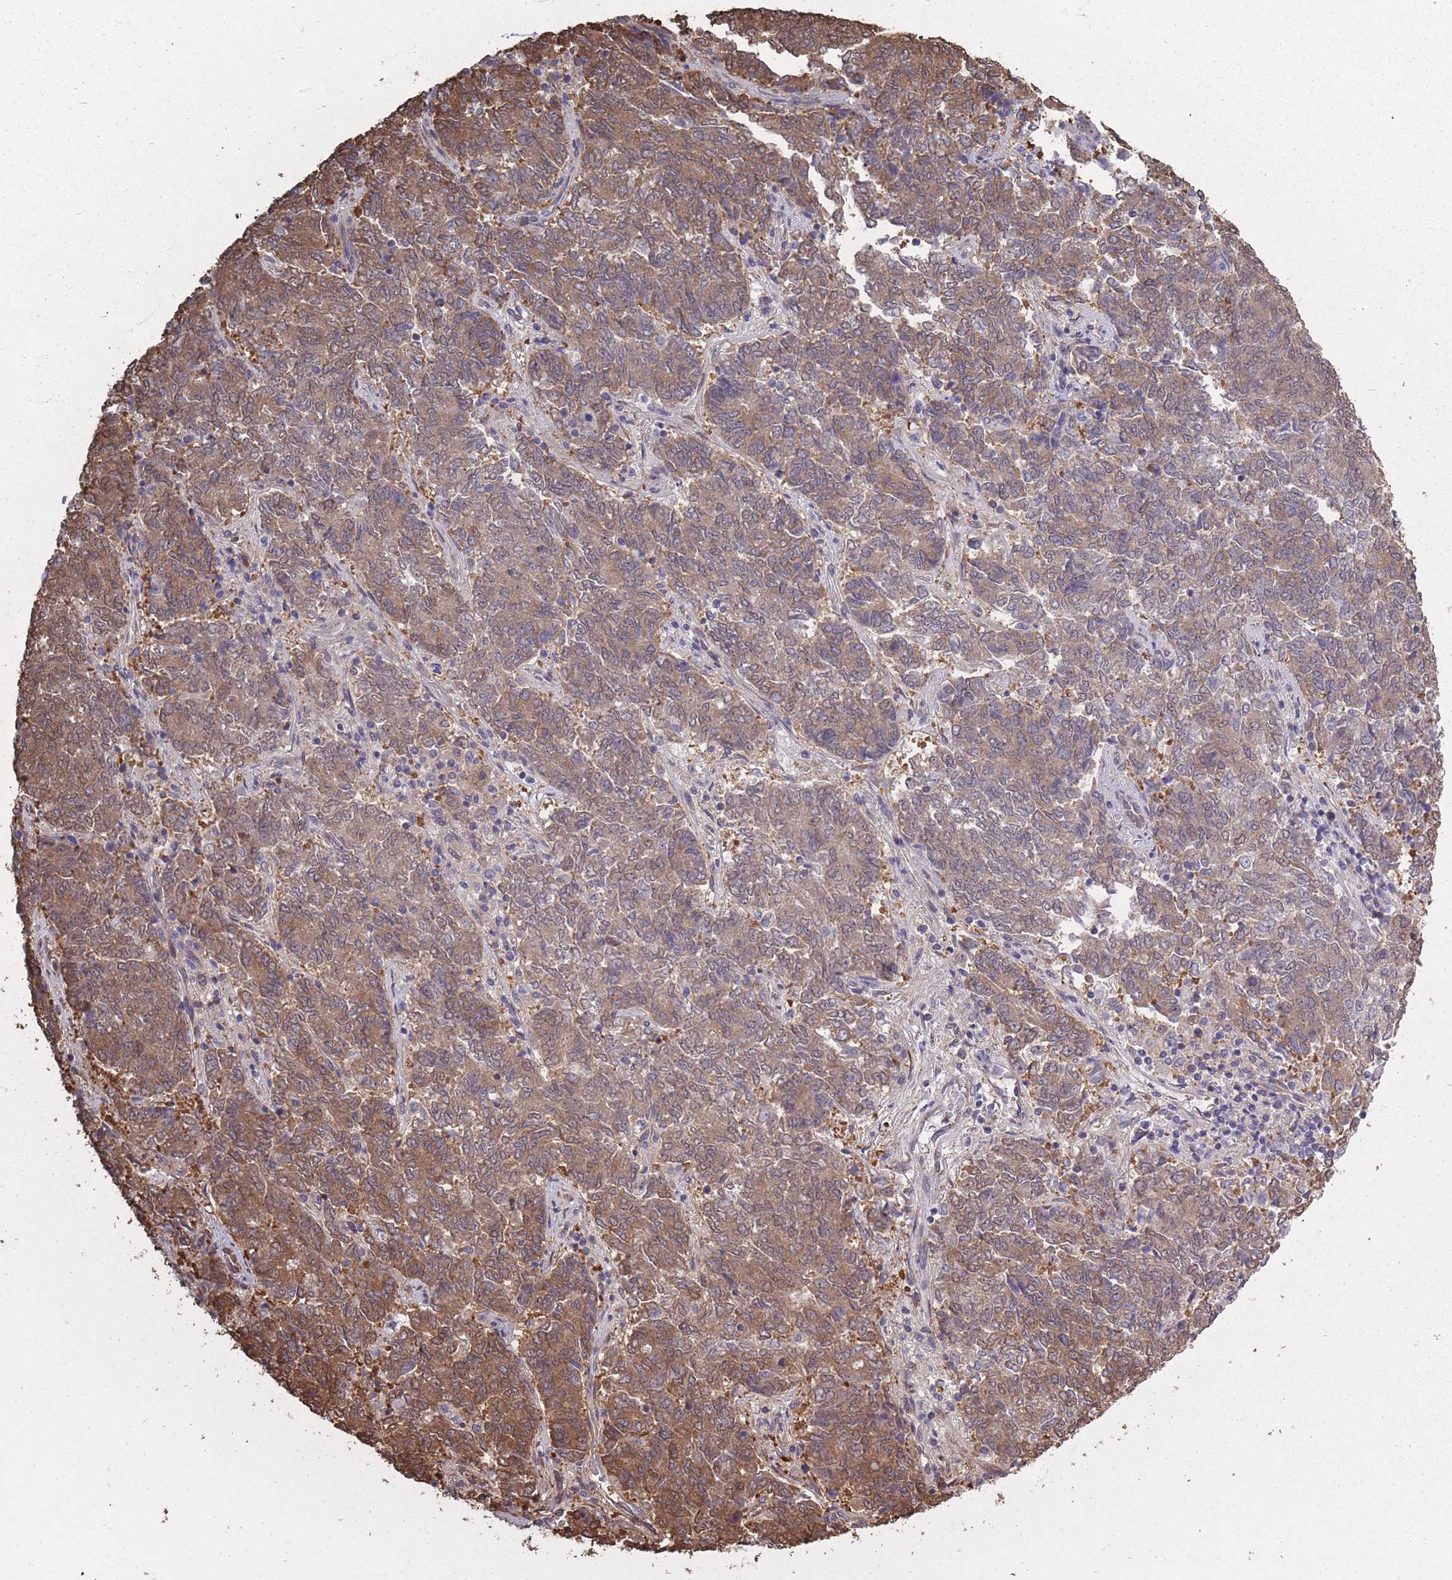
{"staining": {"intensity": "moderate", "quantity": ">75%", "location": "cytoplasmic/membranous"}, "tissue": "endometrial cancer", "cell_type": "Tumor cells", "image_type": "cancer", "snomed": [{"axis": "morphology", "description": "Adenocarcinoma, NOS"}, {"axis": "topography", "description": "Endometrium"}], "caption": "Human adenocarcinoma (endometrial) stained with a protein marker shows moderate staining in tumor cells.", "gene": "ARL13B", "patient": {"sex": "female", "age": 80}}